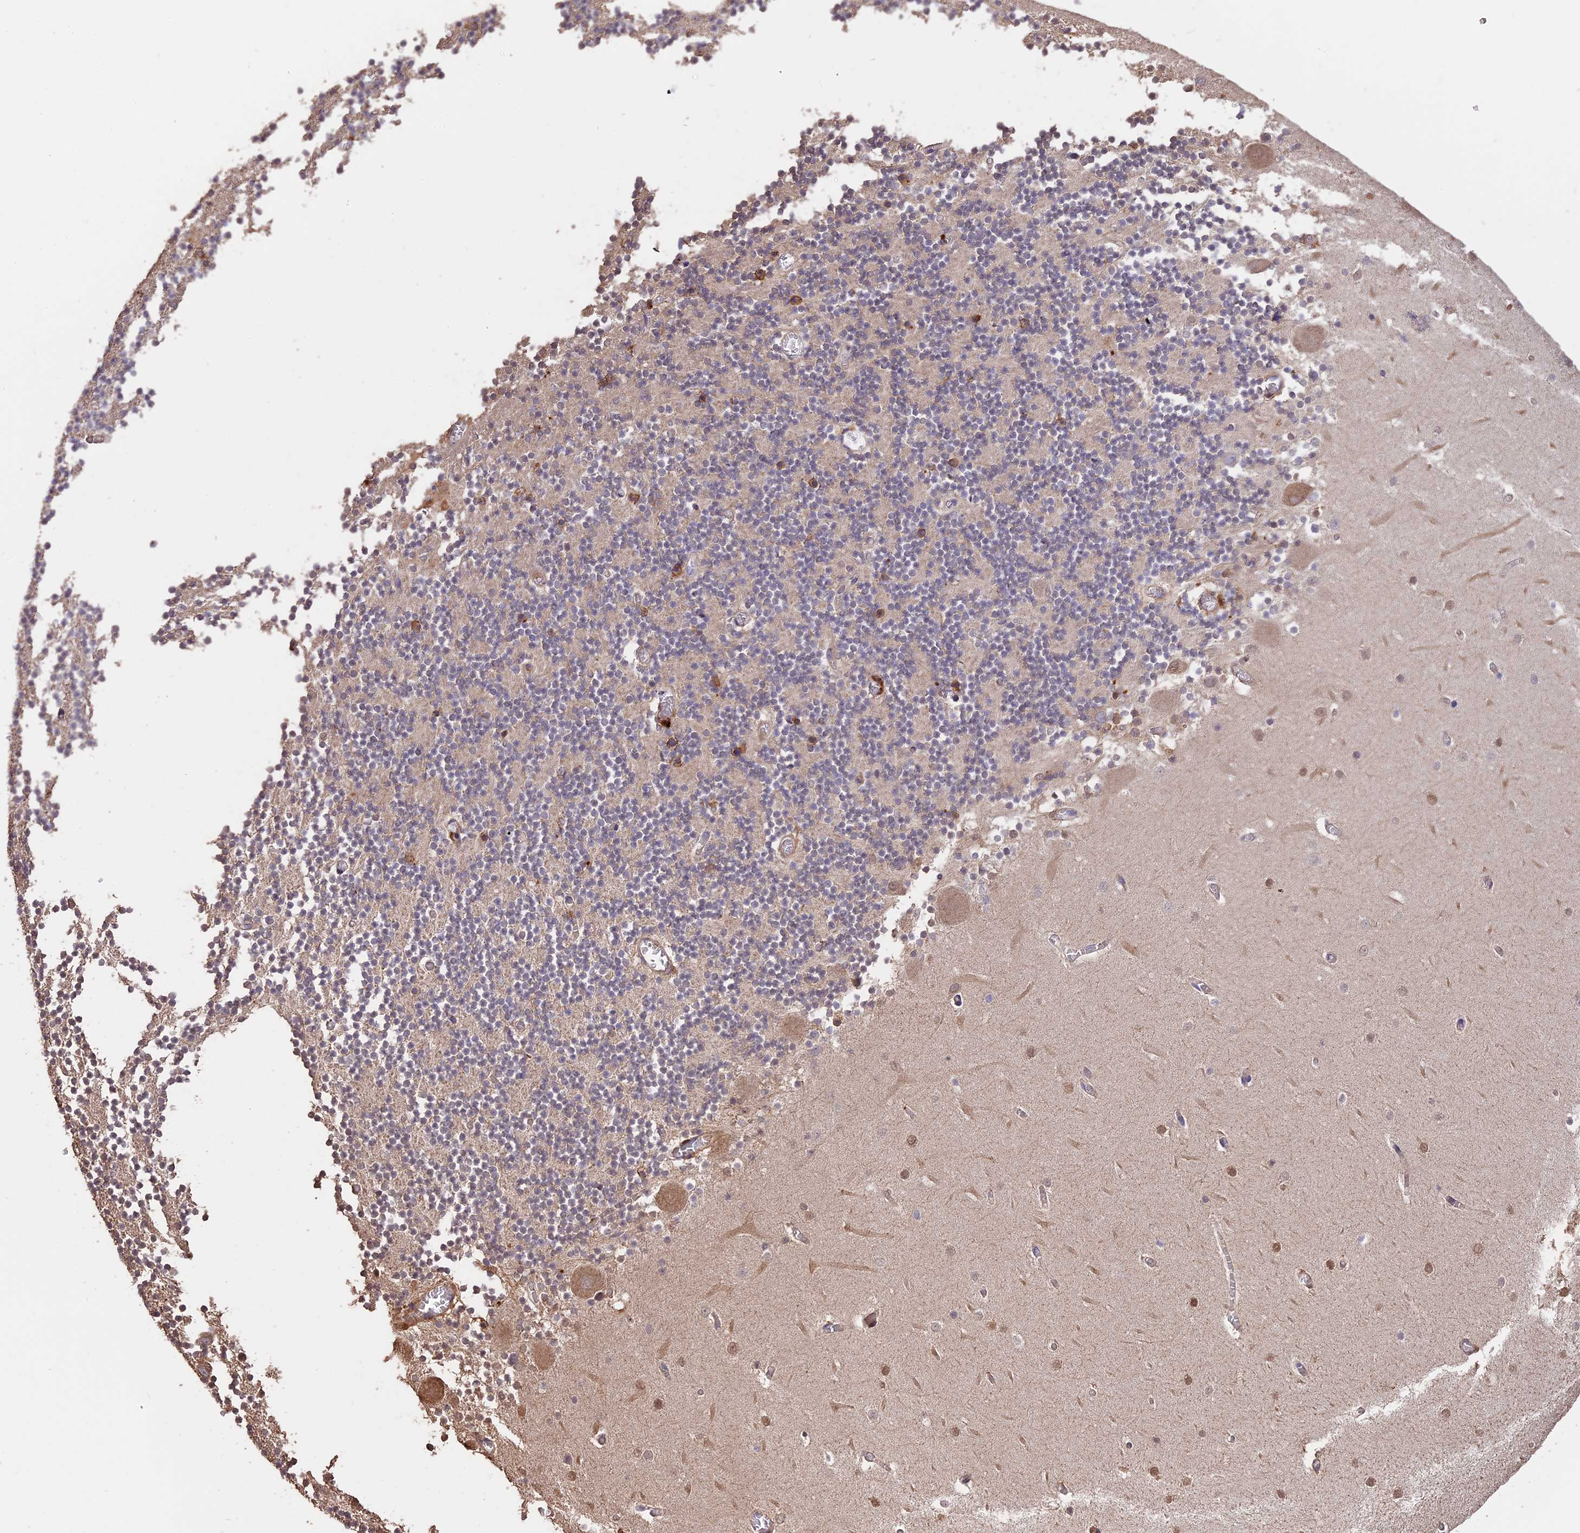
{"staining": {"intensity": "negative", "quantity": "none", "location": "none"}, "tissue": "cerebellum", "cell_type": "Cells in granular layer", "image_type": "normal", "snomed": [{"axis": "morphology", "description": "Normal tissue, NOS"}, {"axis": "topography", "description": "Cerebellum"}], "caption": "The histopathology image exhibits no staining of cells in granular layer in normal cerebellum.", "gene": "RASAL1", "patient": {"sex": "female", "age": 28}}